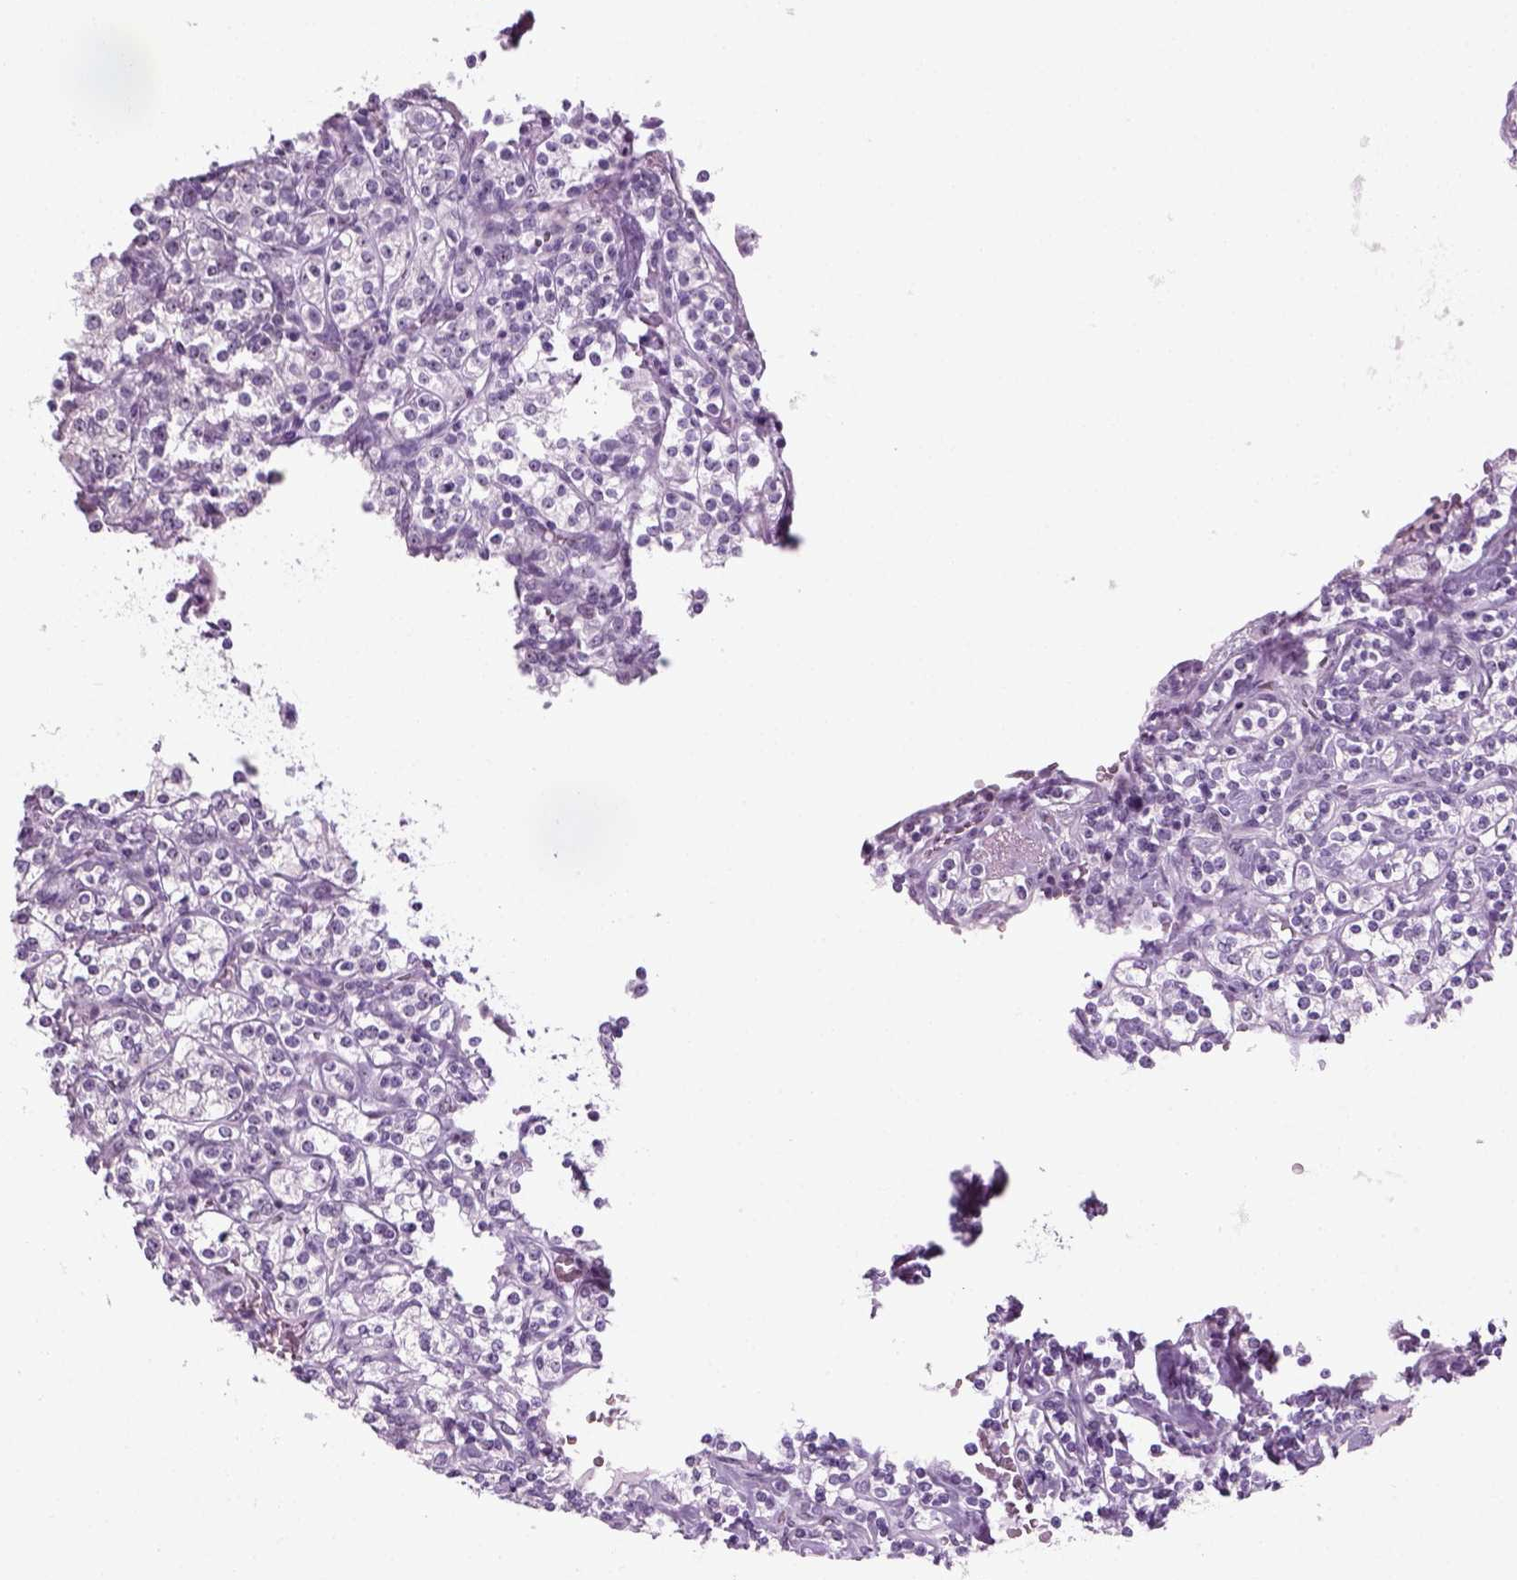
{"staining": {"intensity": "negative", "quantity": "none", "location": "none"}, "tissue": "renal cancer", "cell_type": "Tumor cells", "image_type": "cancer", "snomed": [{"axis": "morphology", "description": "Adenocarcinoma, NOS"}, {"axis": "topography", "description": "Kidney"}], "caption": "Tumor cells are negative for brown protein staining in renal cancer. The staining was performed using DAB (3,3'-diaminobenzidine) to visualize the protein expression in brown, while the nuclei were stained in blue with hematoxylin (Magnification: 20x).", "gene": "ZNF865", "patient": {"sex": "male", "age": 77}}